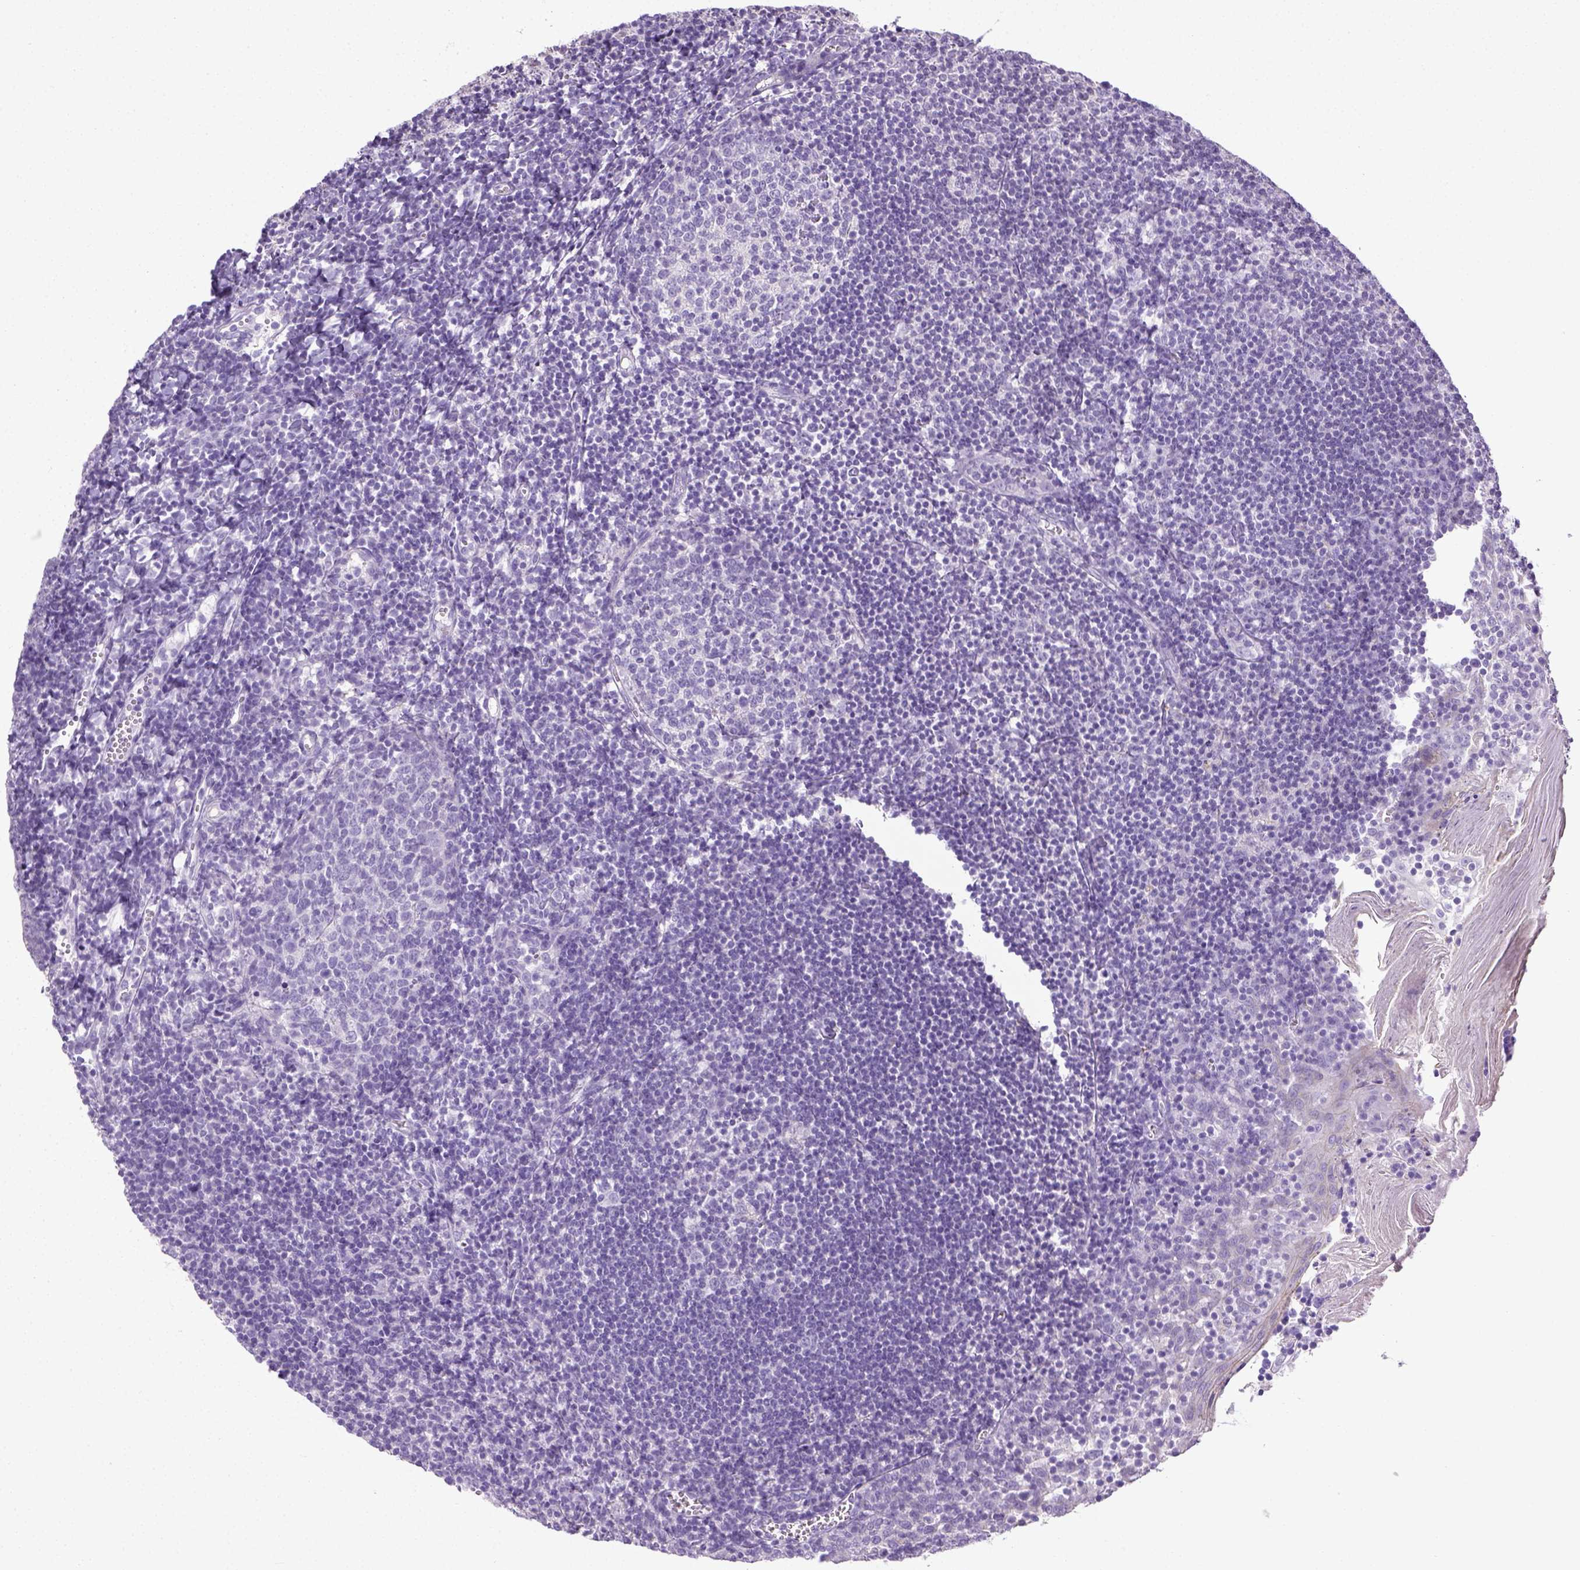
{"staining": {"intensity": "negative", "quantity": "none", "location": "none"}, "tissue": "lymph node", "cell_type": "Germinal center cells", "image_type": "normal", "snomed": [{"axis": "morphology", "description": "Normal tissue, NOS"}, {"axis": "topography", "description": "Lymph node"}], "caption": "This is an IHC photomicrograph of normal lymph node. There is no positivity in germinal center cells.", "gene": "LGSN", "patient": {"sex": "female", "age": 21}}